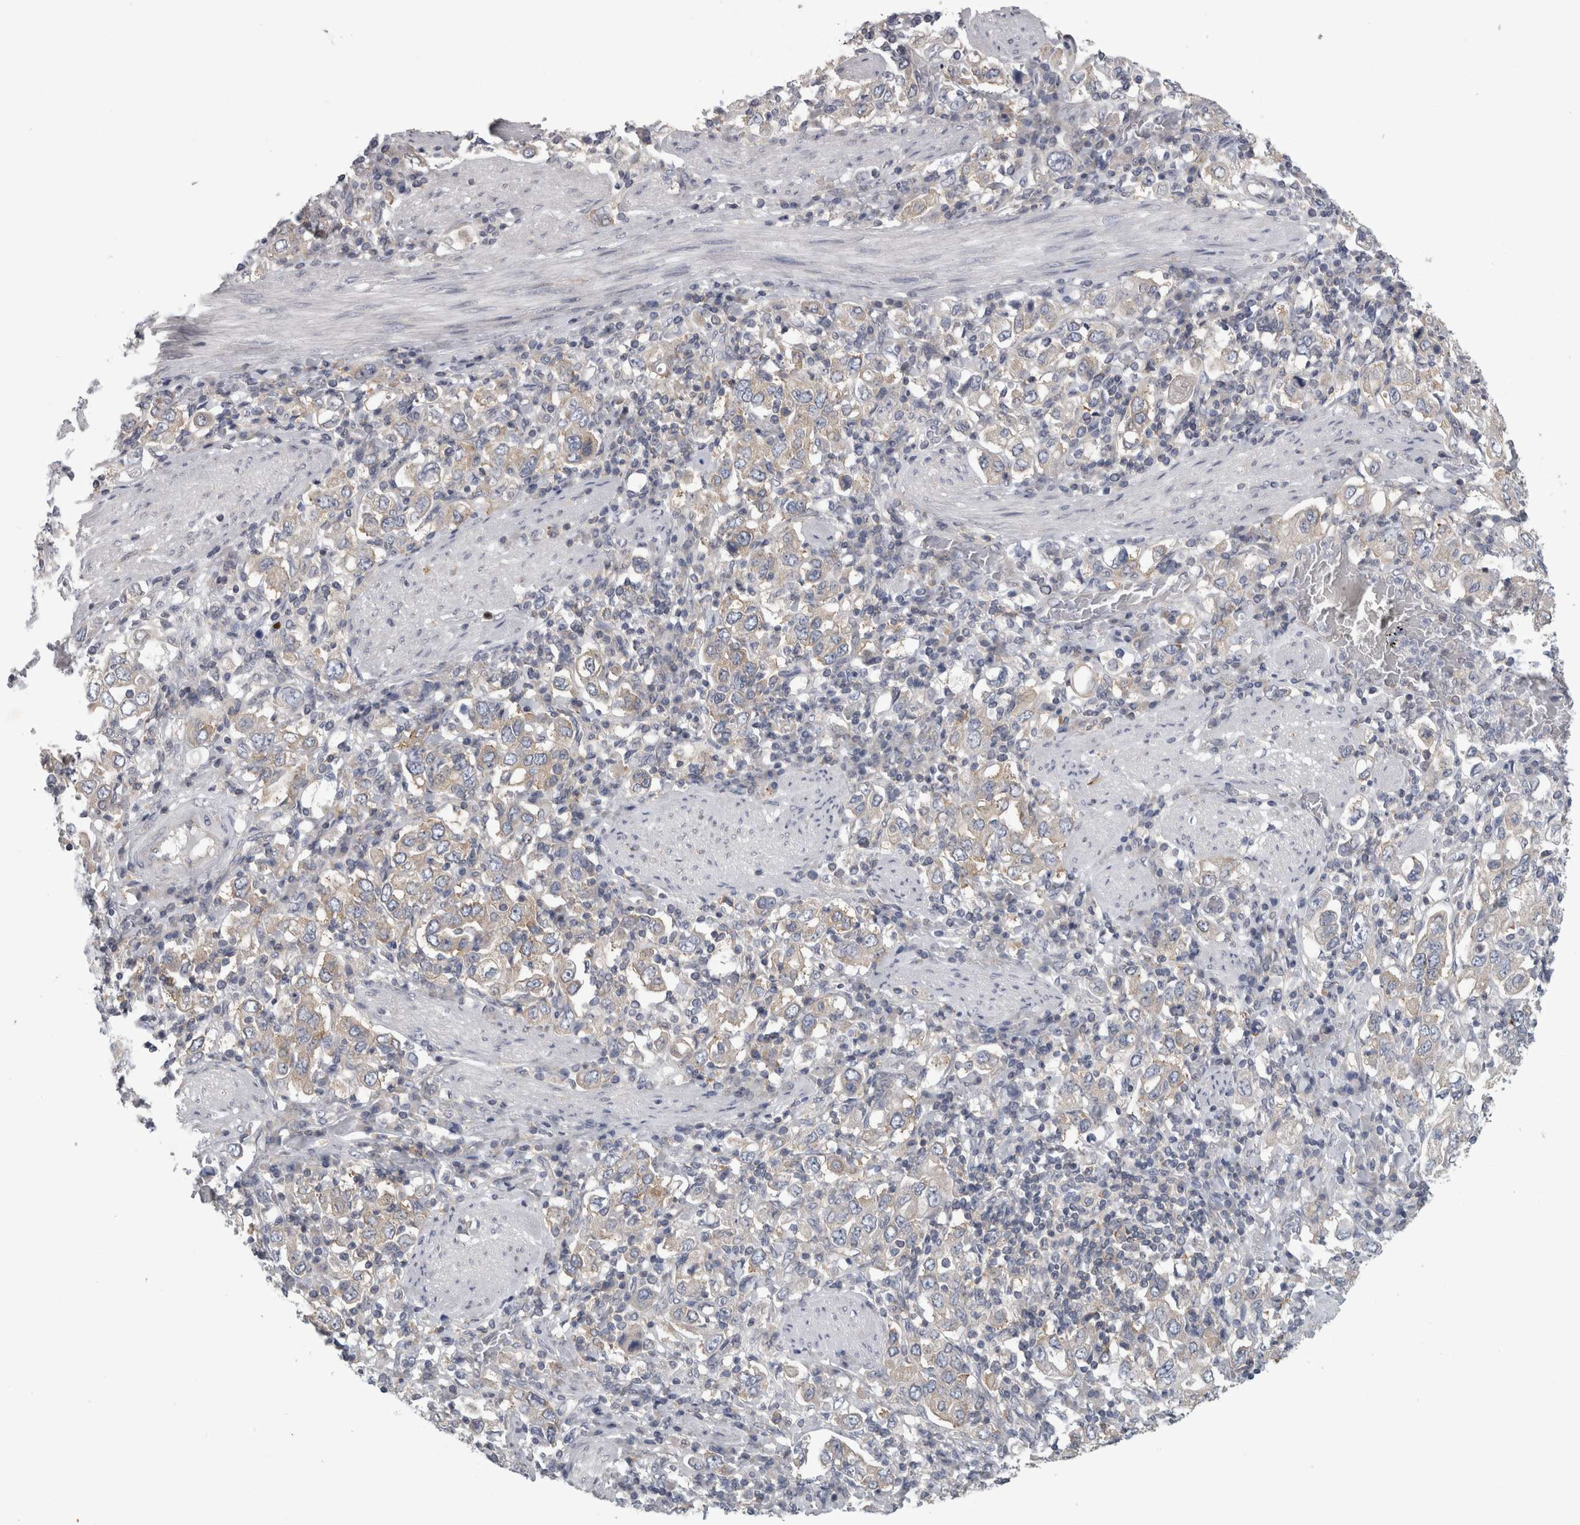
{"staining": {"intensity": "weak", "quantity": "25%-75%", "location": "cytoplasmic/membranous"}, "tissue": "stomach cancer", "cell_type": "Tumor cells", "image_type": "cancer", "snomed": [{"axis": "morphology", "description": "Adenocarcinoma, NOS"}, {"axis": "topography", "description": "Stomach, upper"}], "caption": "Approximately 25%-75% of tumor cells in adenocarcinoma (stomach) reveal weak cytoplasmic/membranous protein expression as visualized by brown immunohistochemical staining.", "gene": "PRRC2C", "patient": {"sex": "male", "age": 62}}